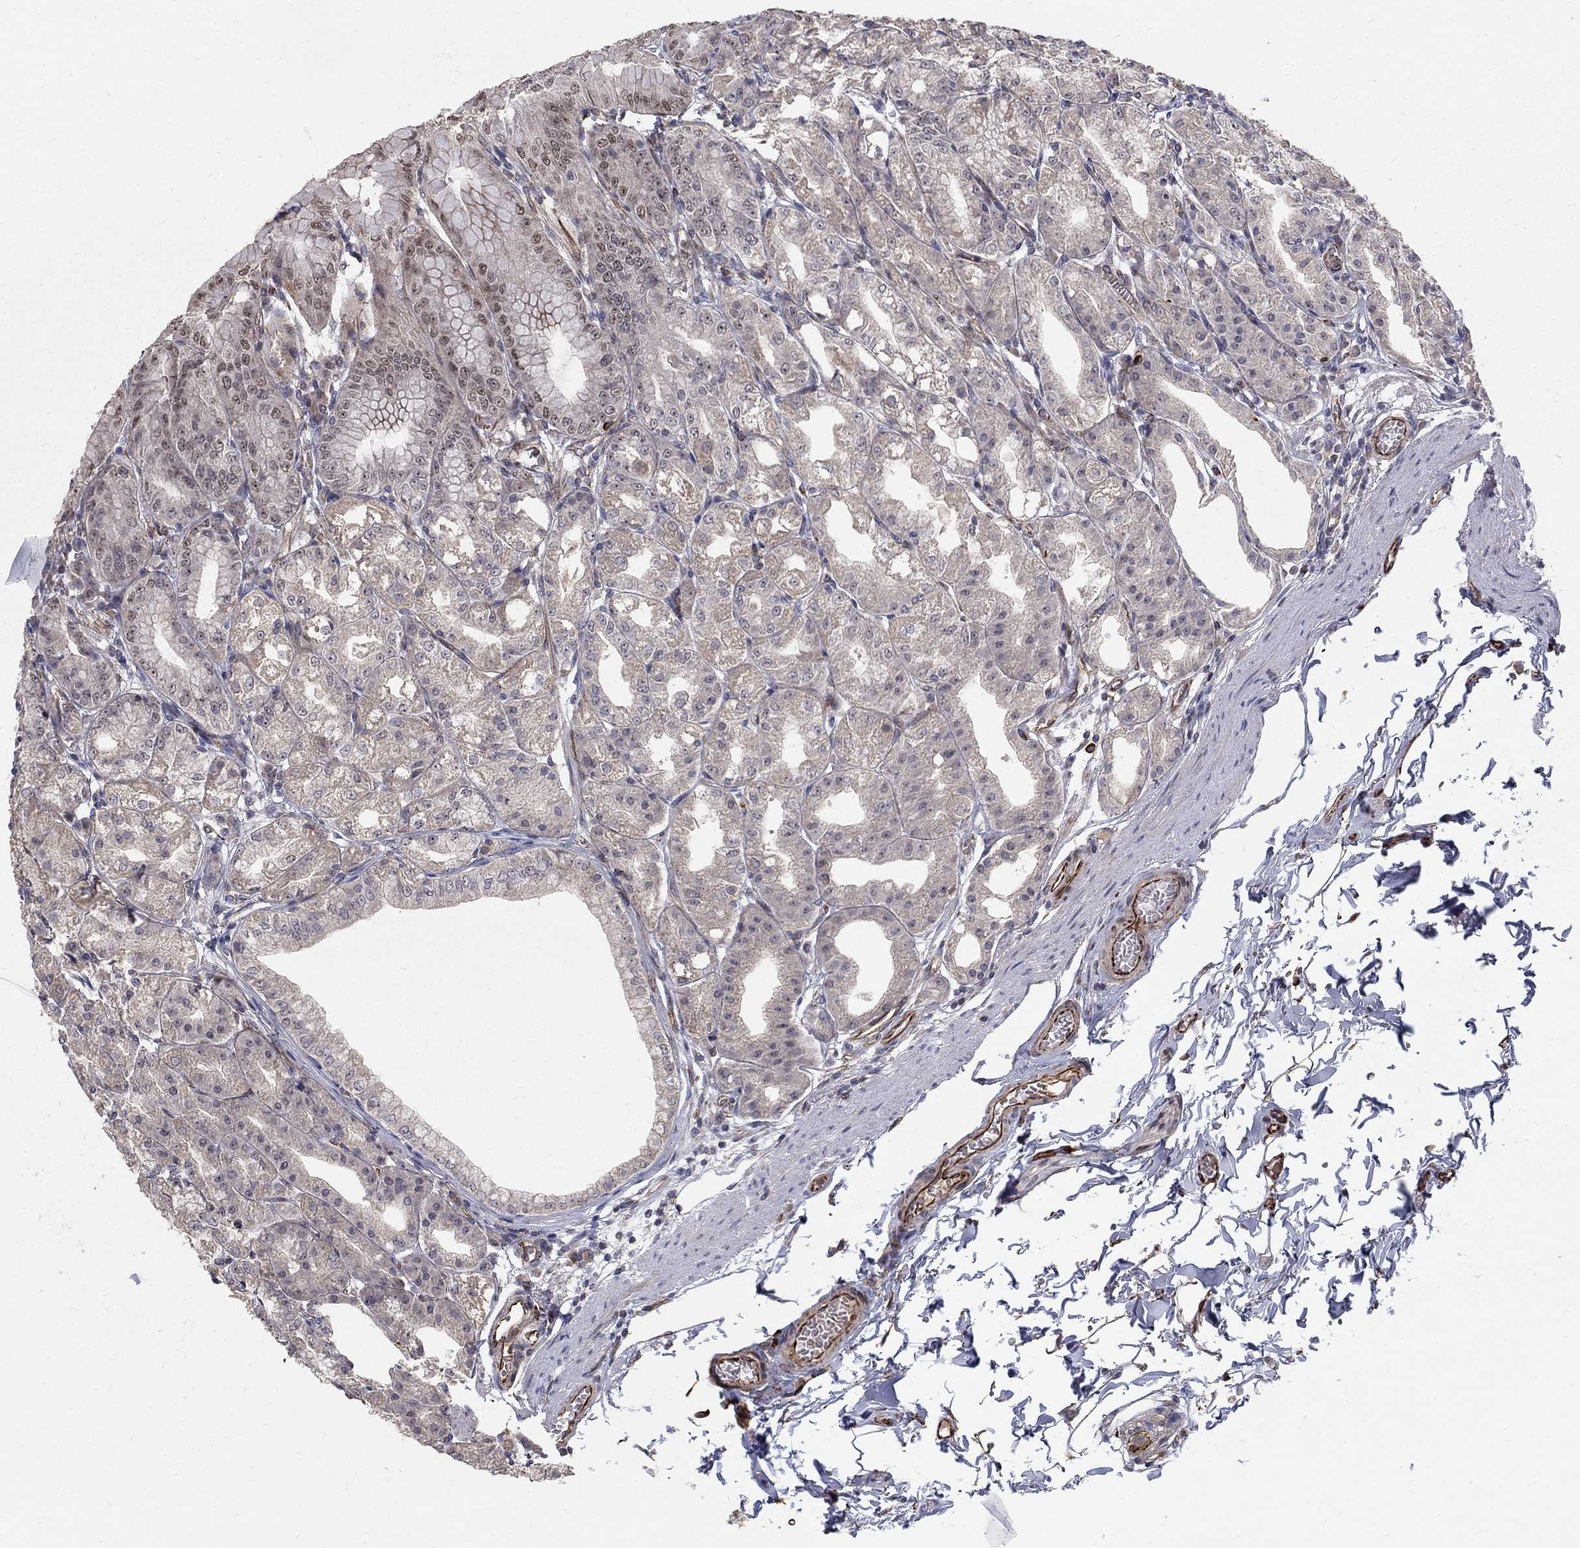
{"staining": {"intensity": "weak", "quantity": "<25%", "location": "cytoplasmic/membranous,nuclear"}, "tissue": "stomach", "cell_type": "Glandular cells", "image_type": "normal", "snomed": [{"axis": "morphology", "description": "Normal tissue, NOS"}, {"axis": "topography", "description": "Stomach"}], "caption": "This is an immunohistochemistry micrograph of benign stomach. There is no positivity in glandular cells.", "gene": "MSRA", "patient": {"sex": "male", "age": 71}}